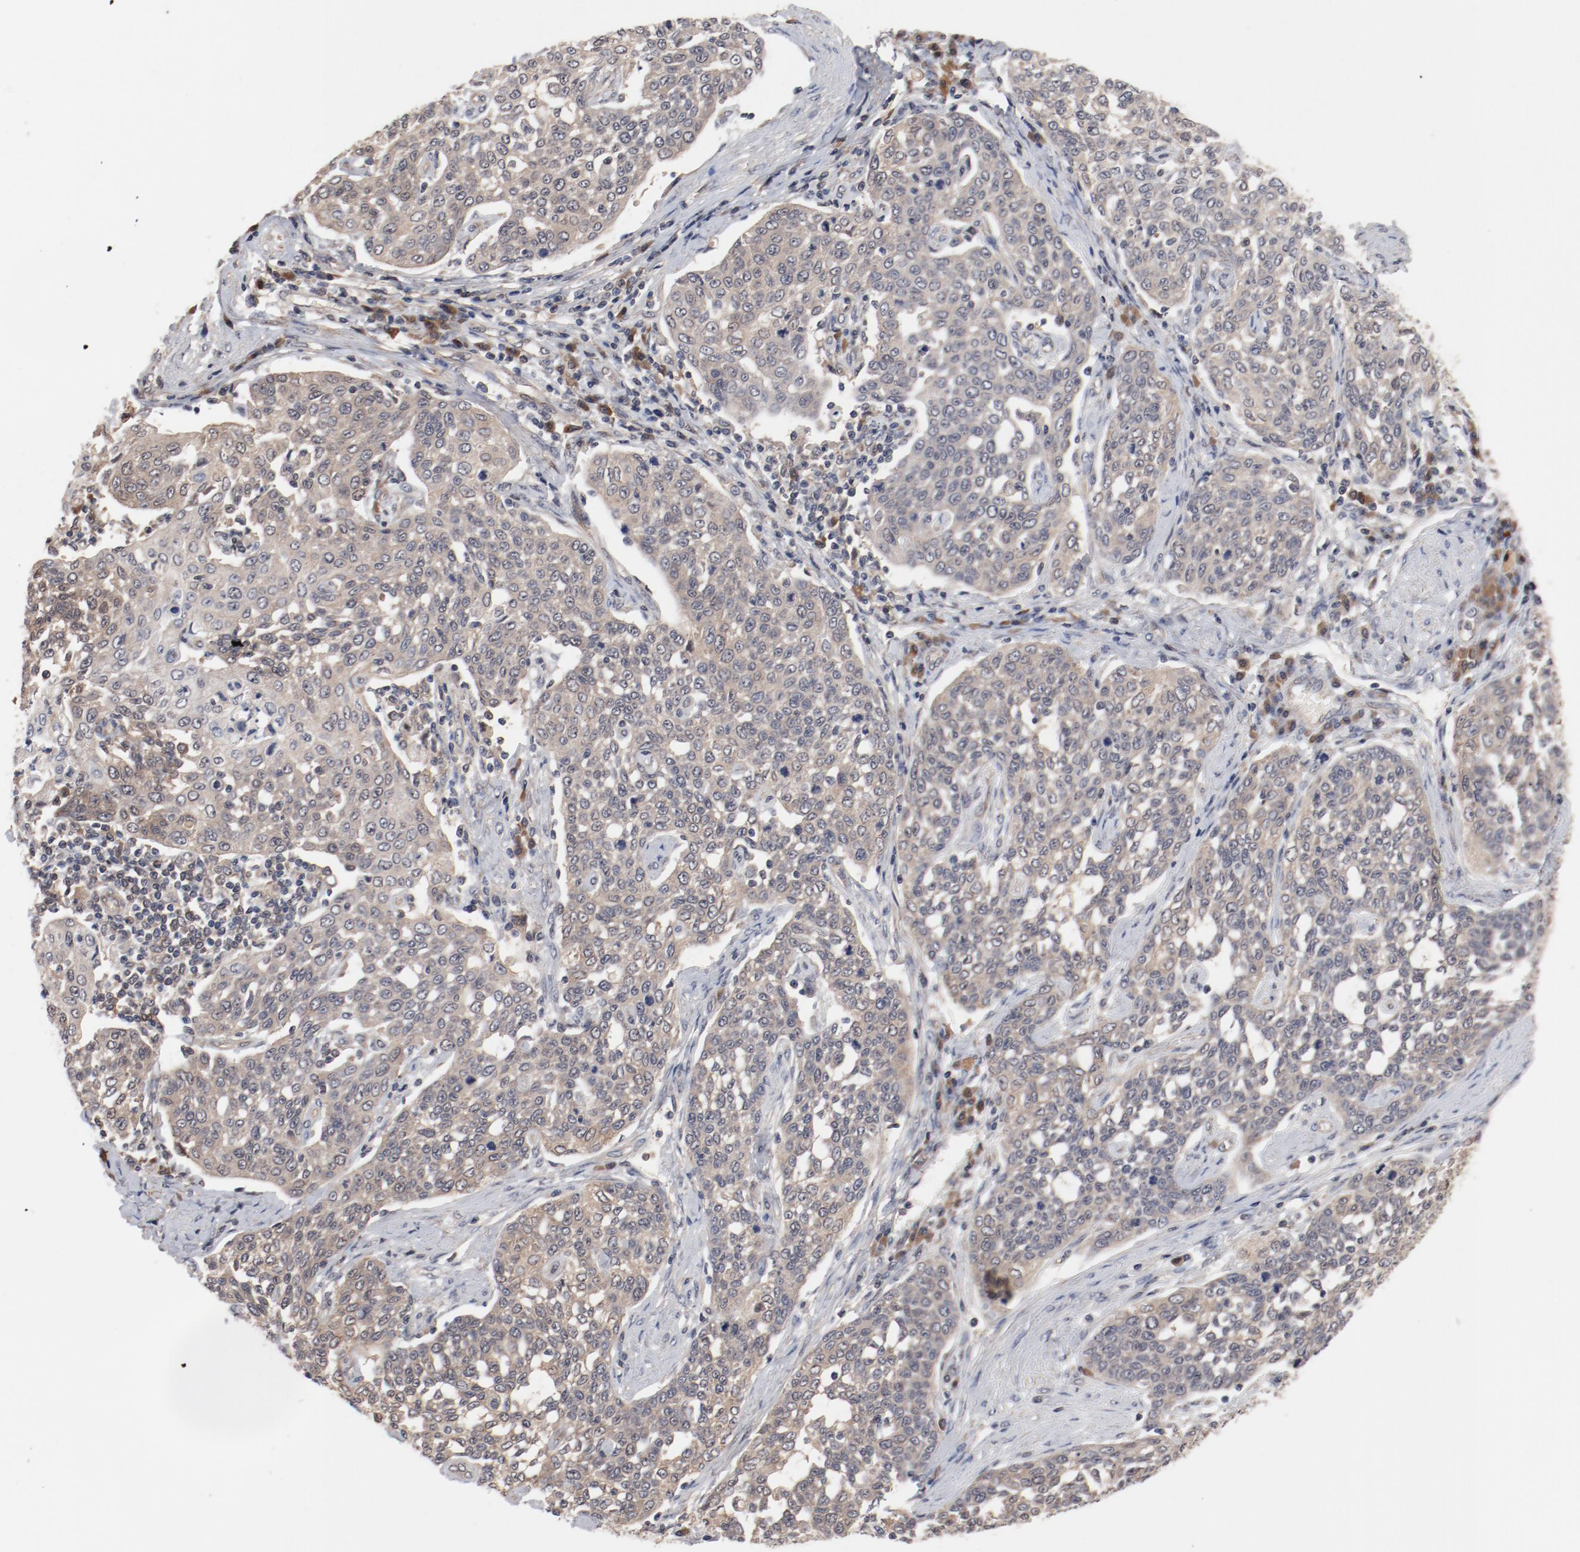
{"staining": {"intensity": "negative", "quantity": "none", "location": "none"}, "tissue": "cervical cancer", "cell_type": "Tumor cells", "image_type": "cancer", "snomed": [{"axis": "morphology", "description": "Squamous cell carcinoma, NOS"}, {"axis": "topography", "description": "Cervix"}], "caption": "Immunohistochemistry micrograph of neoplastic tissue: human squamous cell carcinoma (cervical) stained with DAB (3,3'-diaminobenzidine) exhibits no significant protein staining in tumor cells.", "gene": "PITPNM2", "patient": {"sex": "female", "age": 34}}